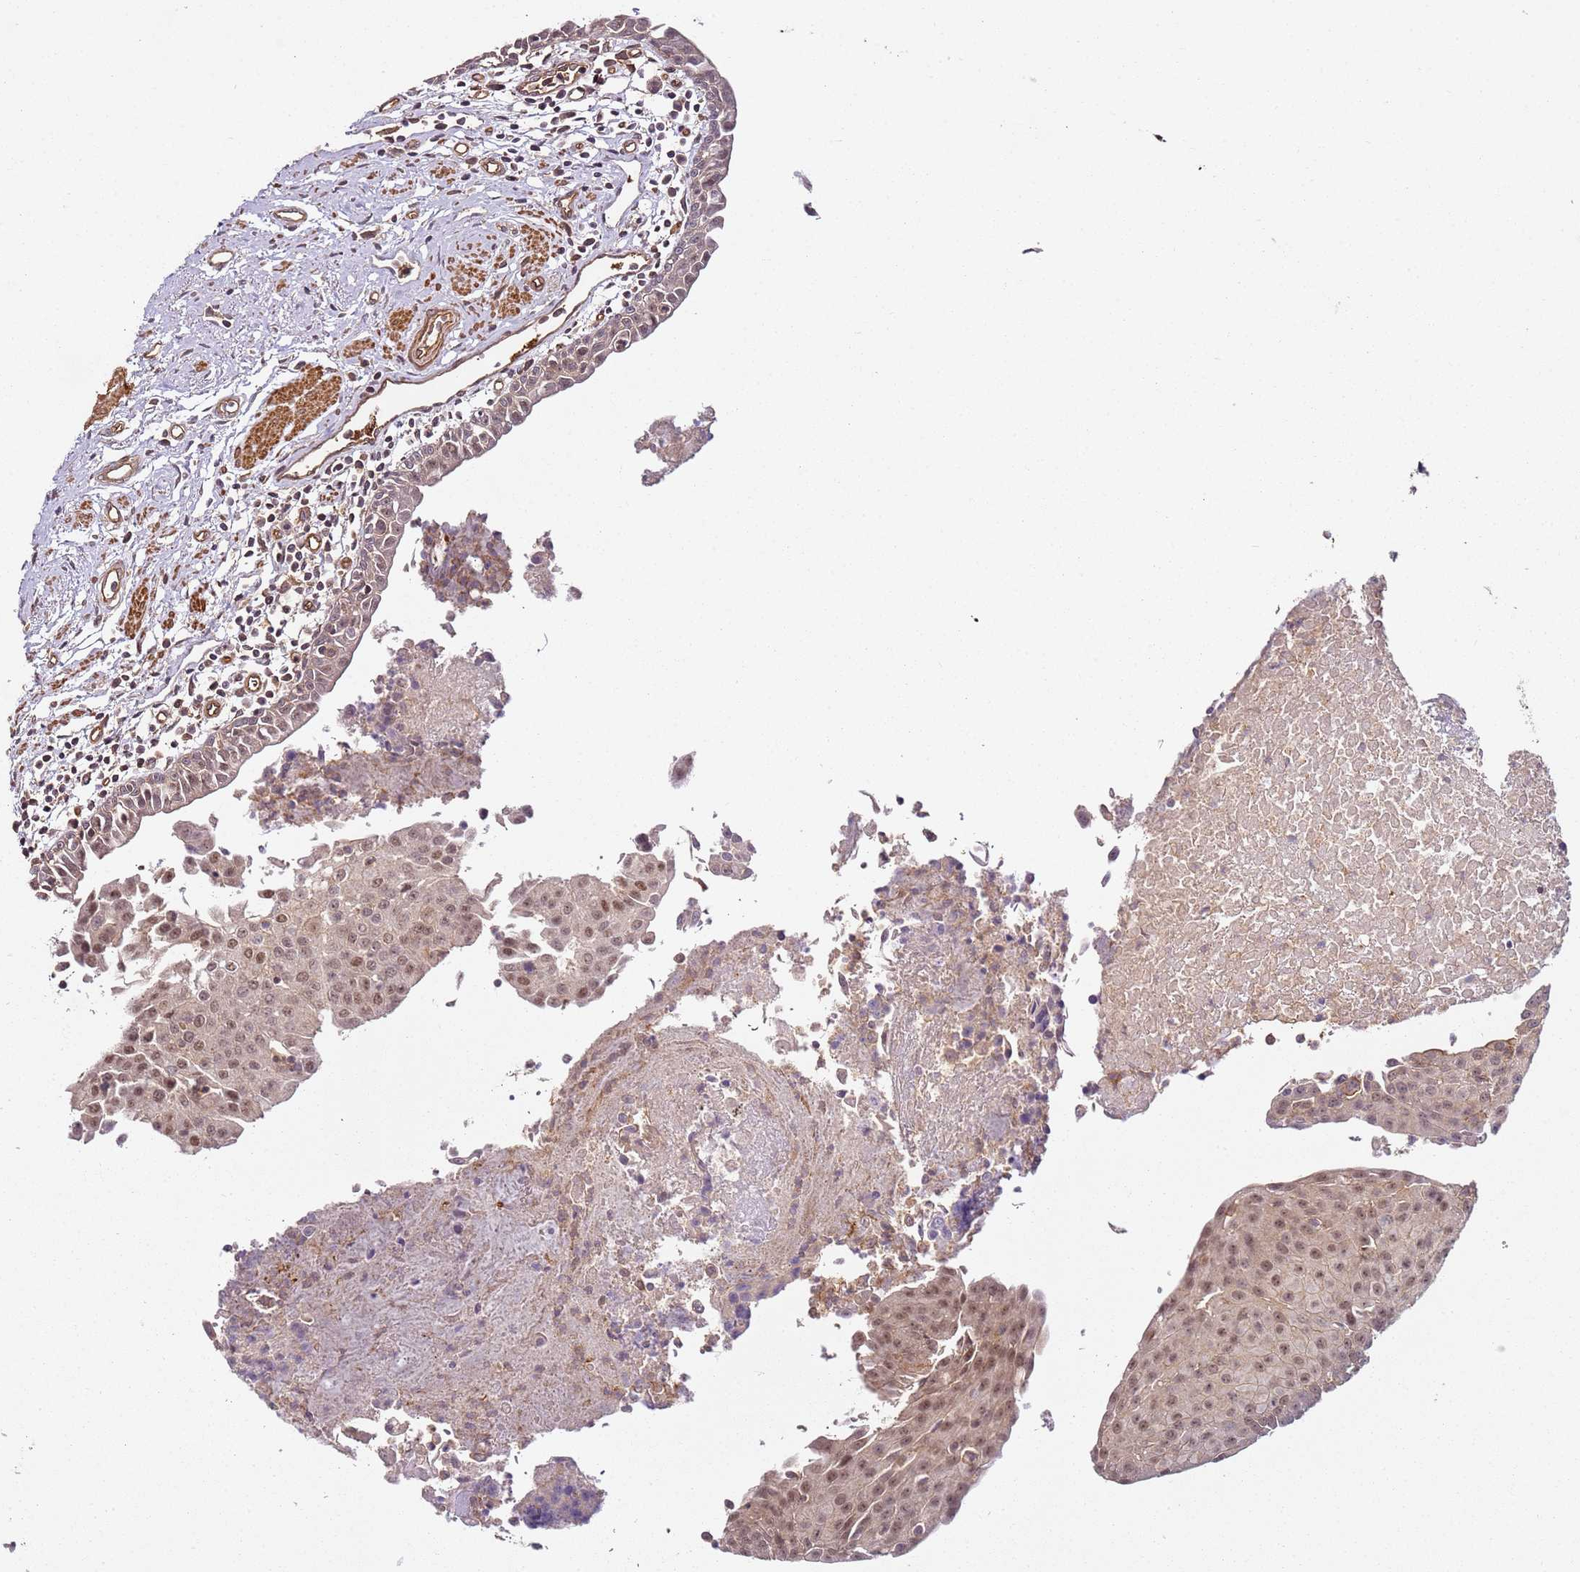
{"staining": {"intensity": "weak", "quantity": ">75%", "location": "nuclear"}, "tissue": "urothelial cancer", "cell_type": "Tumor cells", "image_type": "cancer", "snomed": [{"axis": "morphology", "description": "Urothelial carcinoma, High grade"}, {"axis": "topography", "description": "Urinary bladder"}], "caption": "Immunohistochemistry staining of high-grade urothelial carcinoma, which exhibits low levels of weak nuclear positivity in about >75% of tumor cells indicating weak nuclear protein positivity. The staining was performed using DAB (brown) for protein detection and nuclei were counterstained in hematoxylin (blue).", "gene": "CCNYL1", "patient": {"sex": "female", "age": 85}}